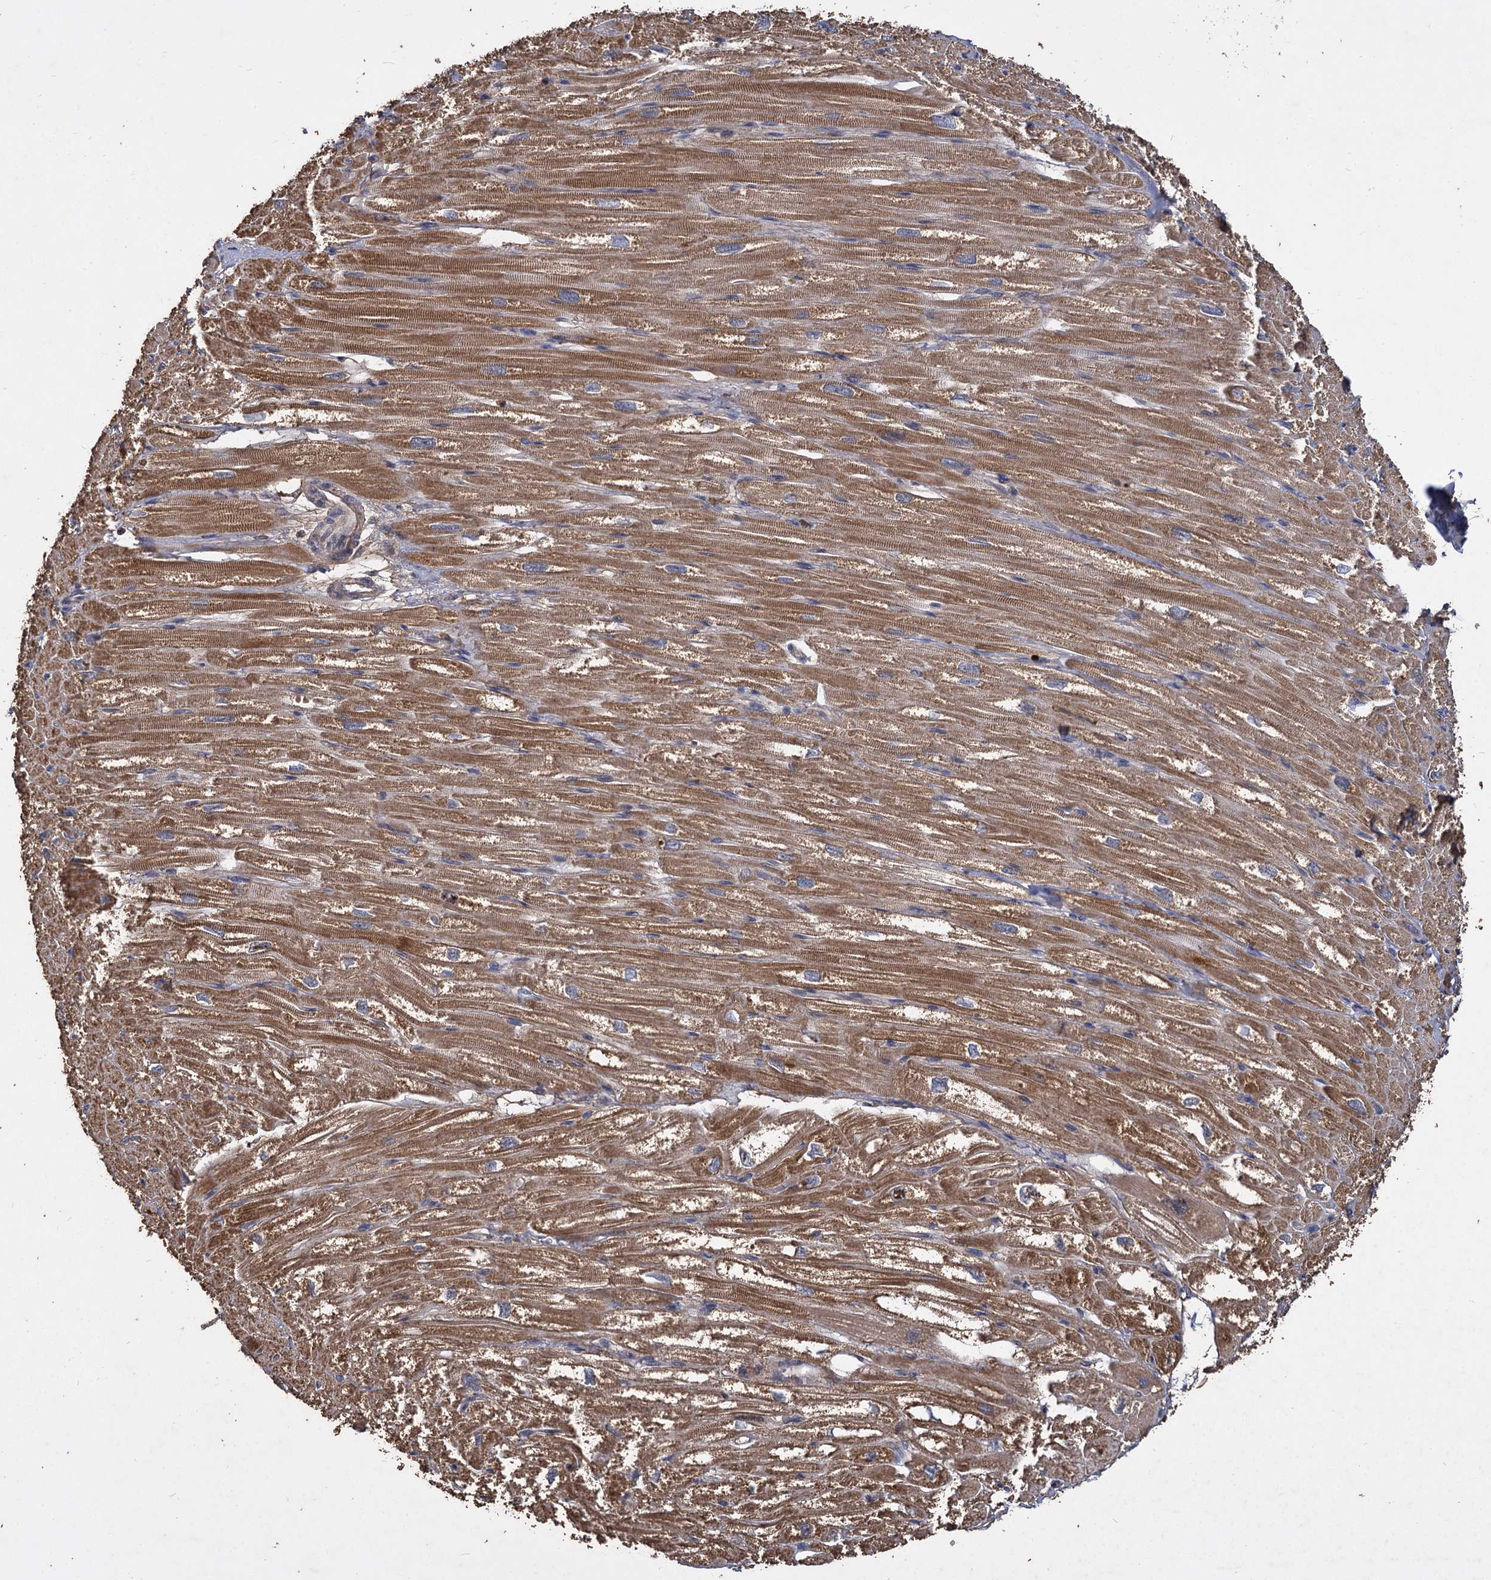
{"staining": {"intensity": "moderate", "quantity": ">75%", "location": "cytoplasmic/membranous"}, "tissue": "heart muscle", "cell_type": "Cardiomyocytes", "image_type": "normal", "snomed": [{"axis": "morphology", "description": "Normal tissue, NOS"}, {"axis": "topography", "description": "Heart"}], "caption": "Protein expression analysis of benign heart muscle demonstrates moderate cytoplasmic/membranous staining in approximately >75% of cardiomyocytes.", "gene": "GCLC", "patient": {"sex": "male", "age": 50}}